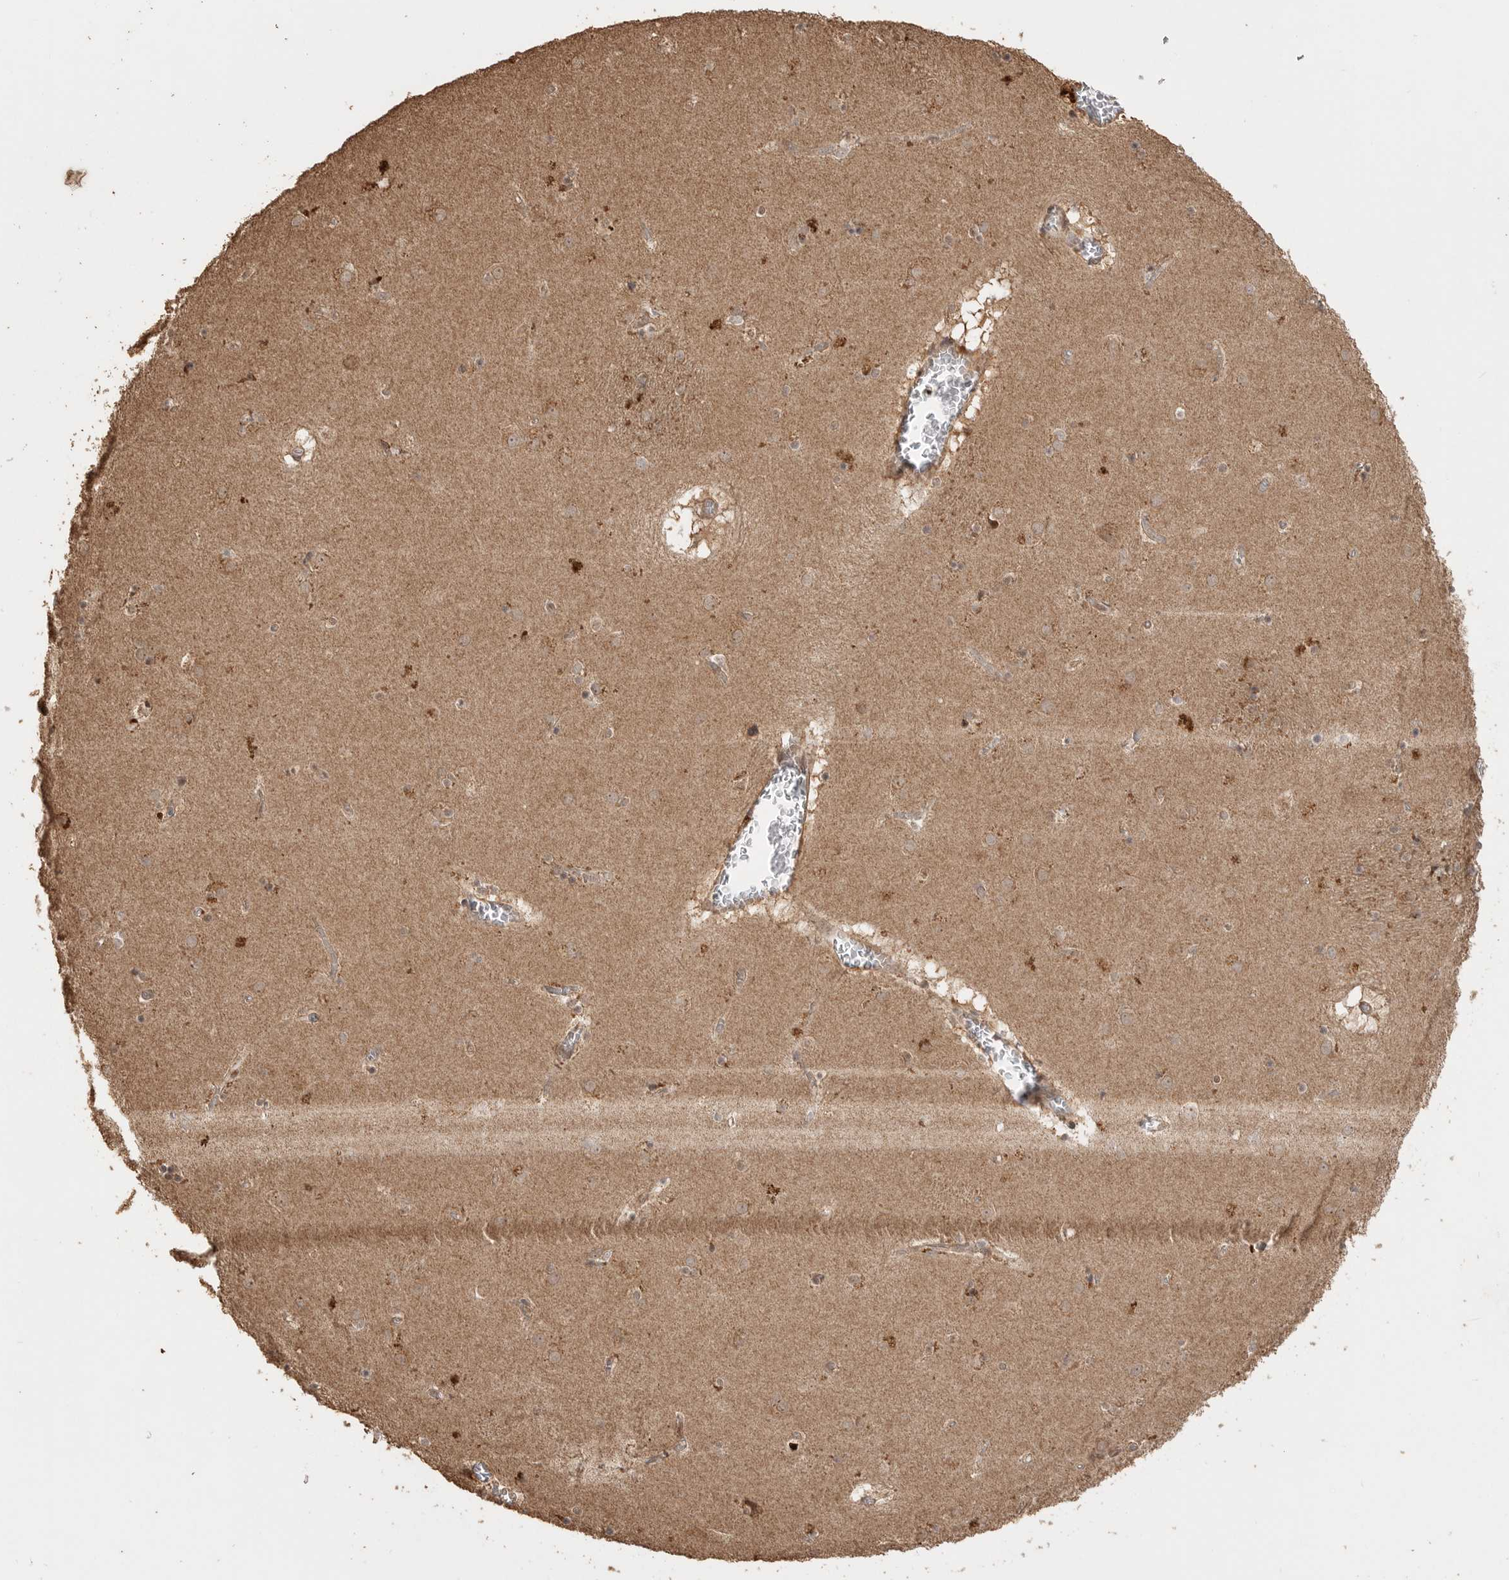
{"staining": {"intensity": "moderate", "quantity": "25%-75%", "location": "cytoplasmic/membranous"}, "tissue": "caudate", "cell_type": "Glial cells", "image_type": "normal", "snomed": [{"axis": "morphology", "description": "Normal tissue, NOS"}, {"axis": "topography", "description": "Lateral ventricle wall"}], "caption": "This image exhibits benign caudate stained with IHC to label a protein in brown. The cytoplasmic/membranous of glial cells show moderate positivity for the protein. Nuclei are counter-stained blue.", "gene": "BOC", "patient": {"sex": "male", "age": 70}}